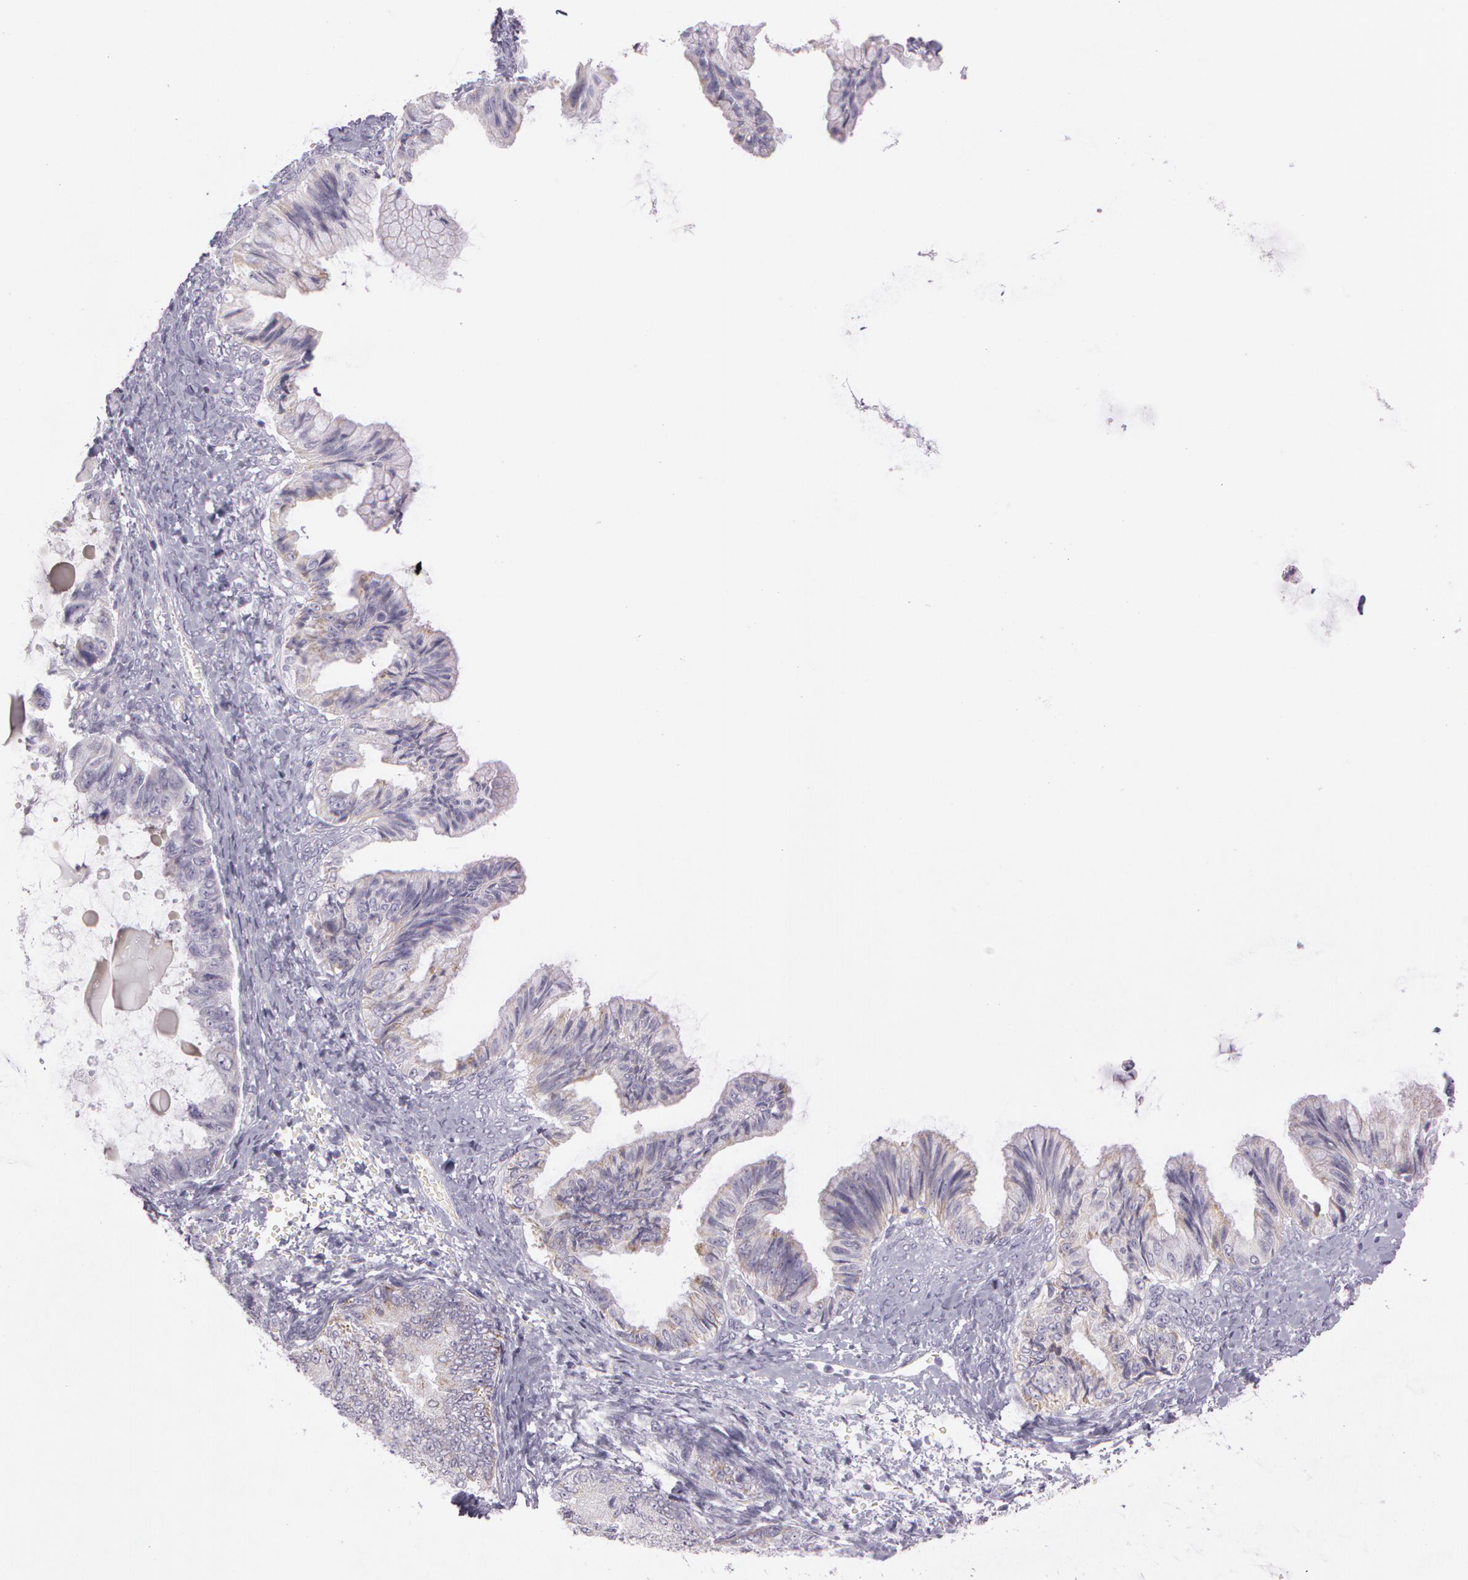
{"staining": {"intensity": "negative", "quantity": "none", "location": "none"}, "tissue": "ovarian cancer", "cell_type": "Tumor cells", "image_type": "cancer", "snomed": [{"axis": "morphology", "description": "Cystadenocarcinoma, mucinous, NOS"}, {"axis": "topography", "description": "Ovary"}], "caption": "The histopathology image reveals no staining of tumor cells in ovarian cancer.", "gene": "OTC", "patient": {"sex": "female", "age": 36}}